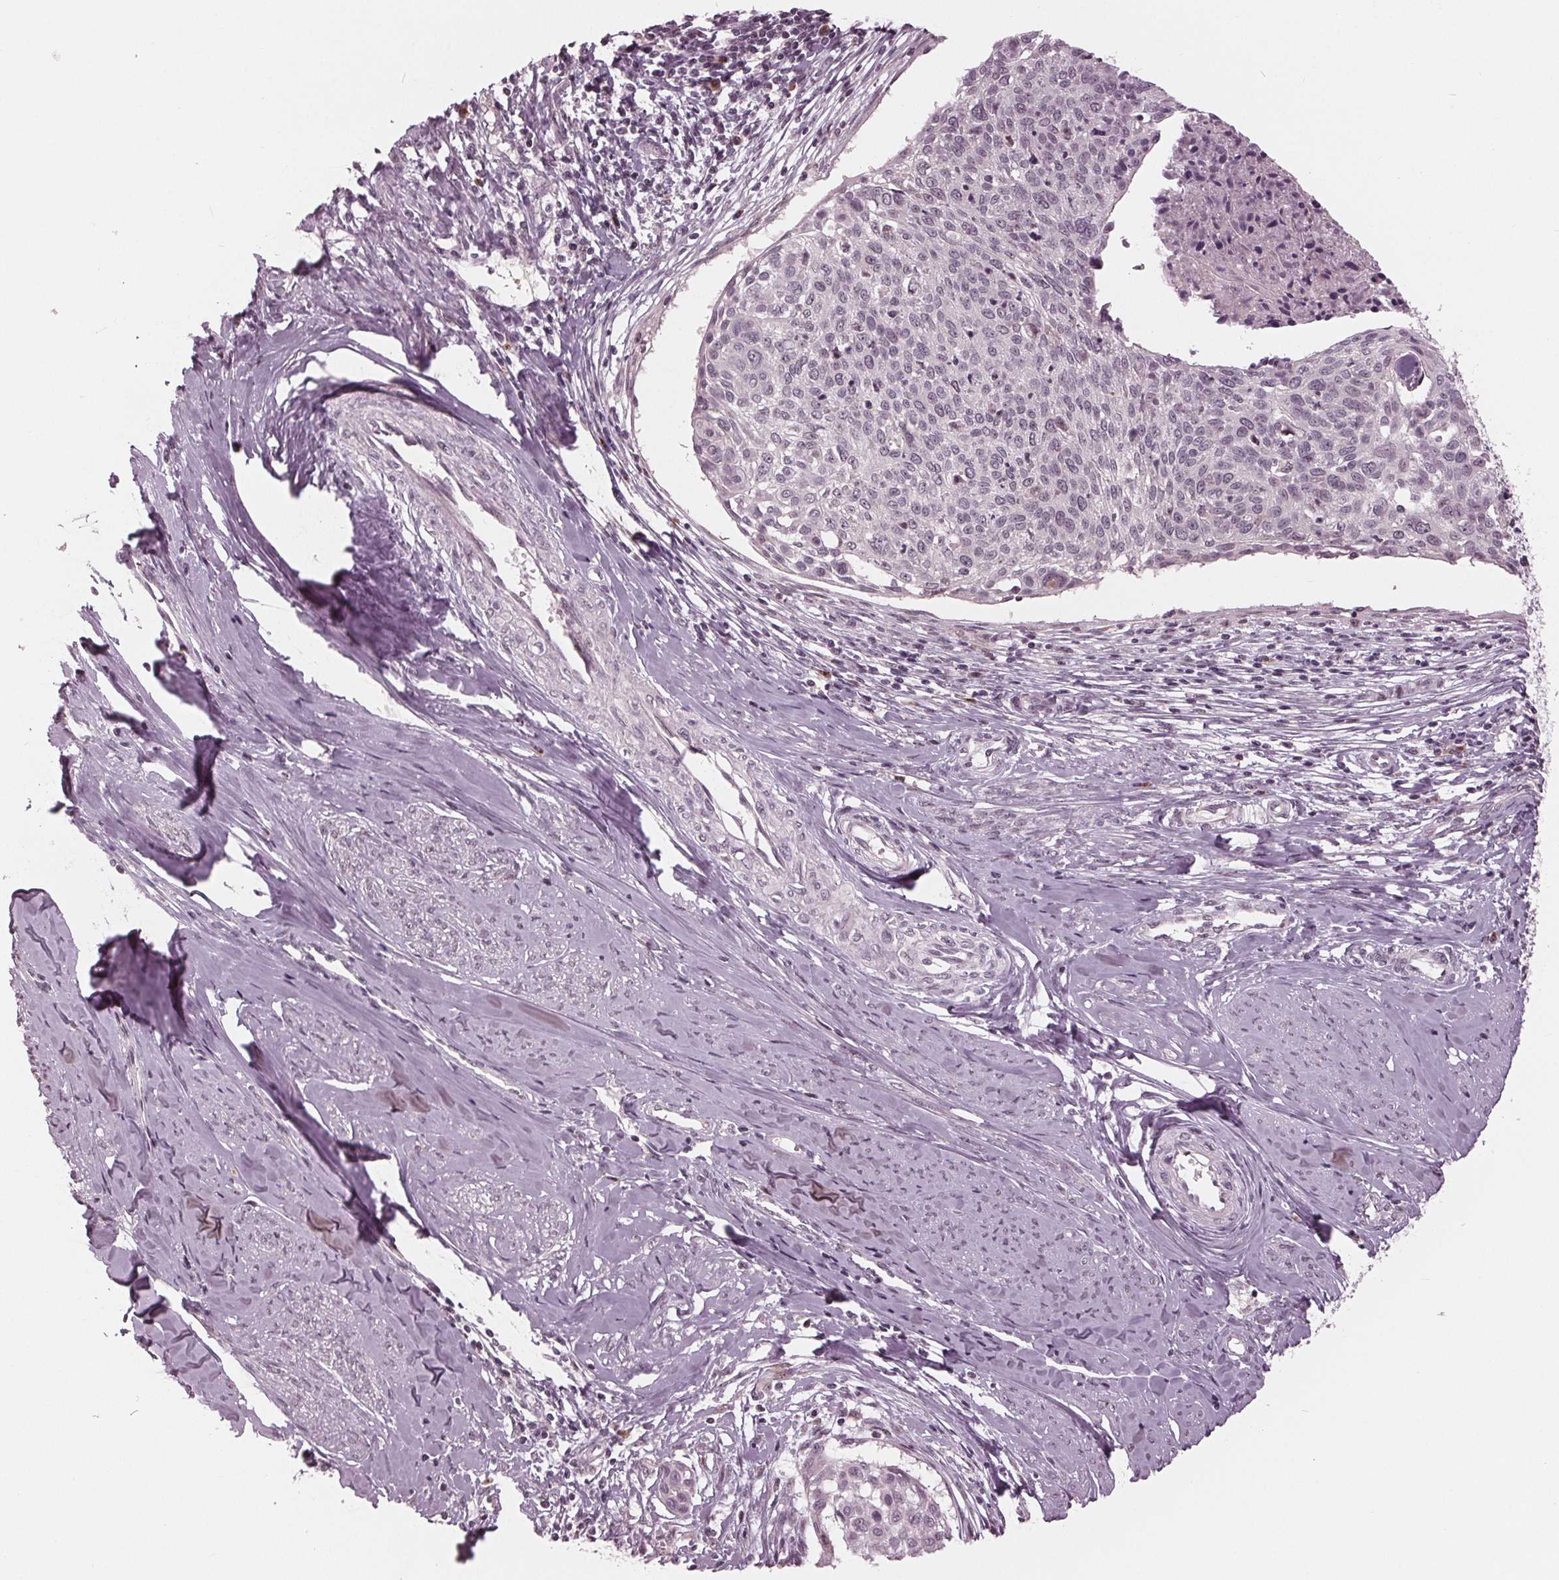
{"staining": {"intensity": "weak", "quantity": "<25%", "location": "nuclear"}, "tissue": "cervical cancer", "cell_type": "Tumor cells", "image_type": "cancer", "snomed": [{"axis": "morphology", "description": "Squamous cell carcinoma, NOS"}, {"axis": "topography", "description": "Cervix"}], "caption": "This is an immunohistochemistry (IHC) photomicrograph of cervical cancer (squamous cell carcinoma). There is no expression in tumor cells.", "gene": "SLX4", "patient": {"sex": "female", "age": 49}}